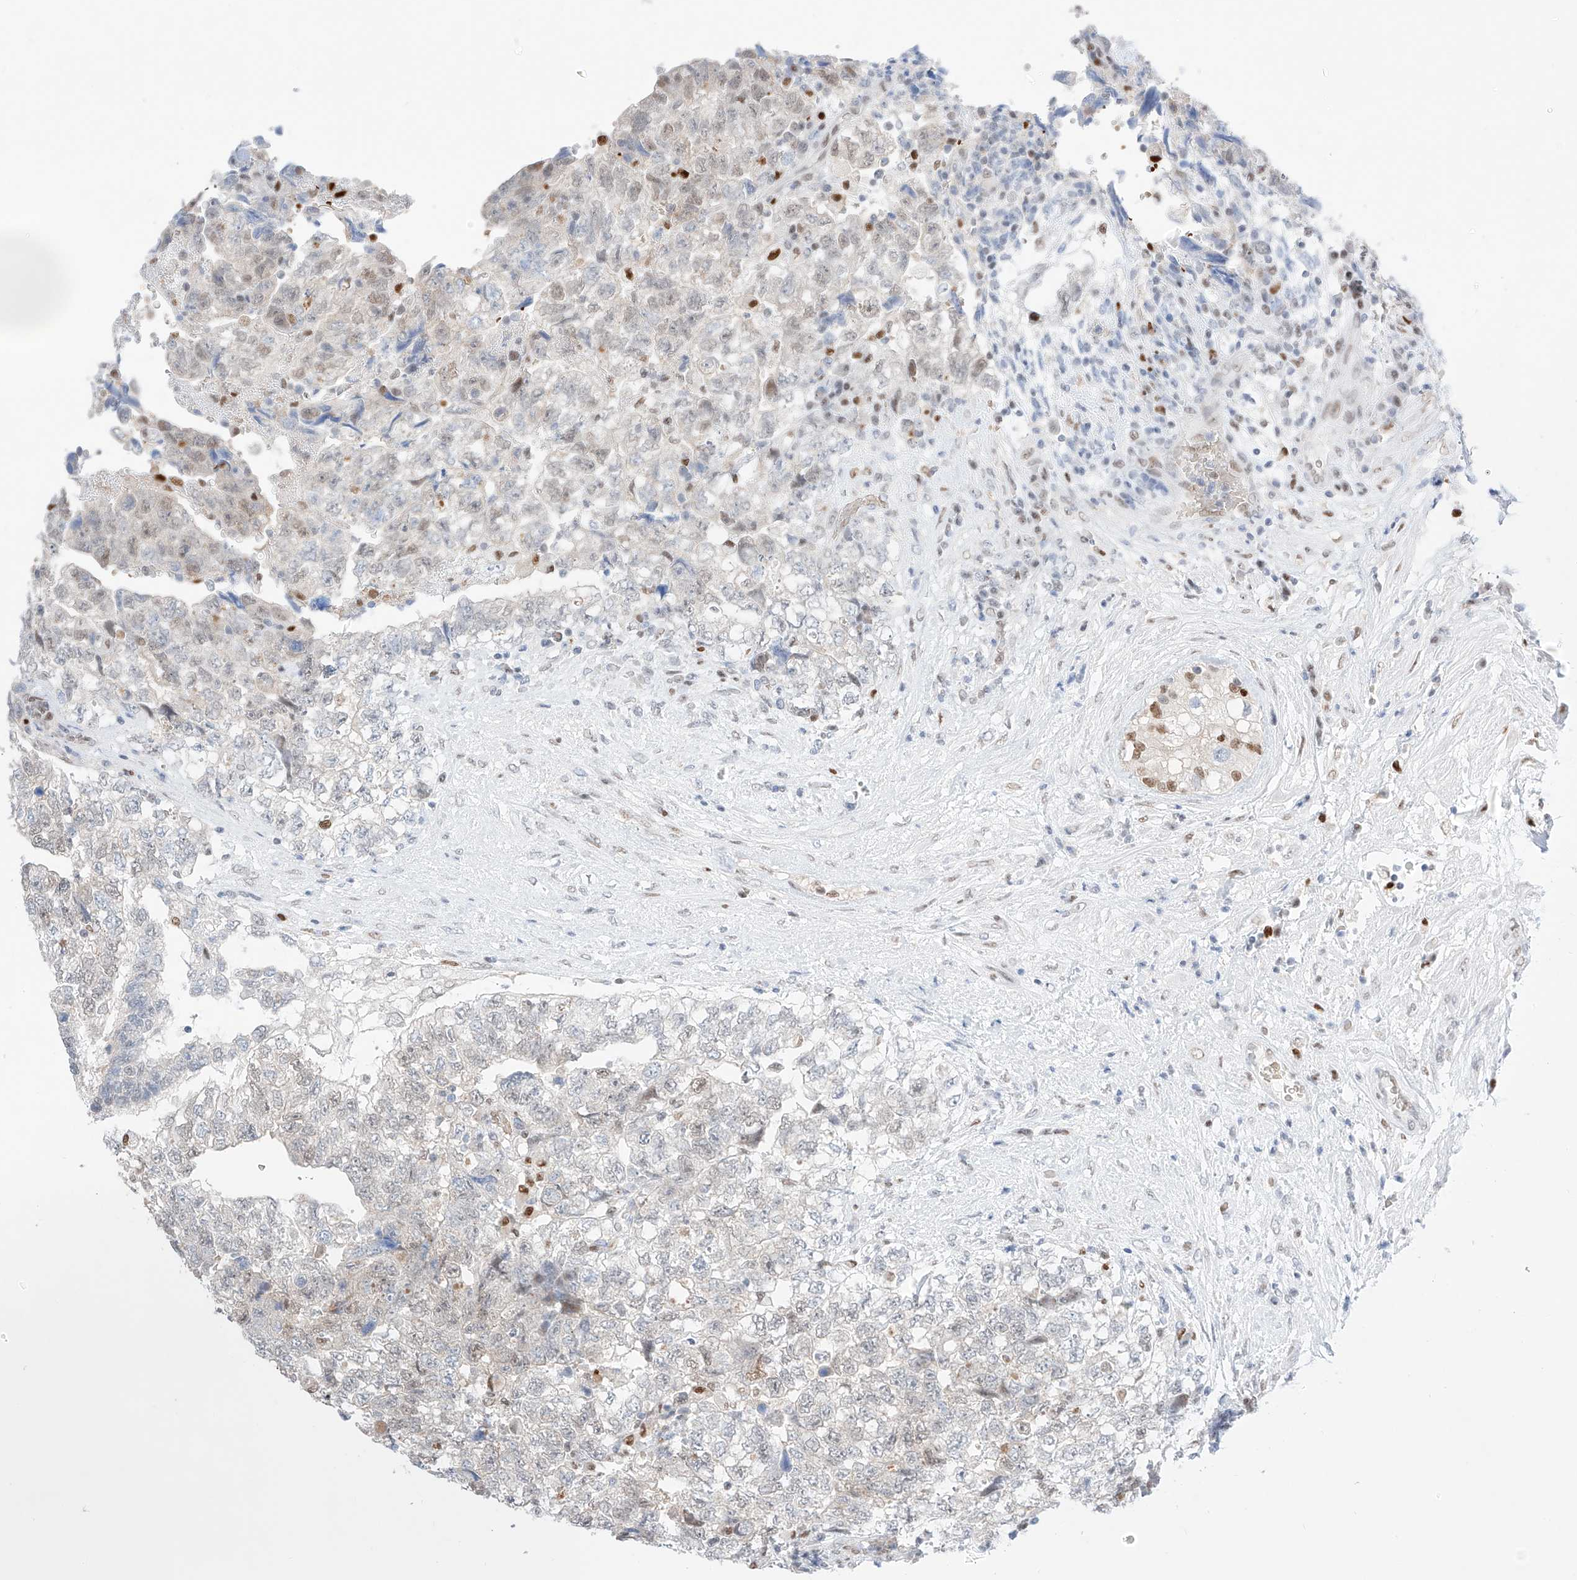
{"staining": {"intensity": "negative", "quantity": "none", "location": "none"}, "tissue": "testis cancer", "cell_type": "Tumor cells", "image_type": "cancer", "snomed": [{"axis": "morphology", "description": "Carcinoma, Embryonal, NOS"}, {"axis": "topography", "description": "Testis"}], "caption": "This is a photomicrograph of immunohistochemistry (IHC) staining of testis cancer (embryonal carcinoma), which shows no staining in tumor cells. Nuclei are stained in blue.", "gene": "APIP", "patient": {"sex": "male", "age": 36}}